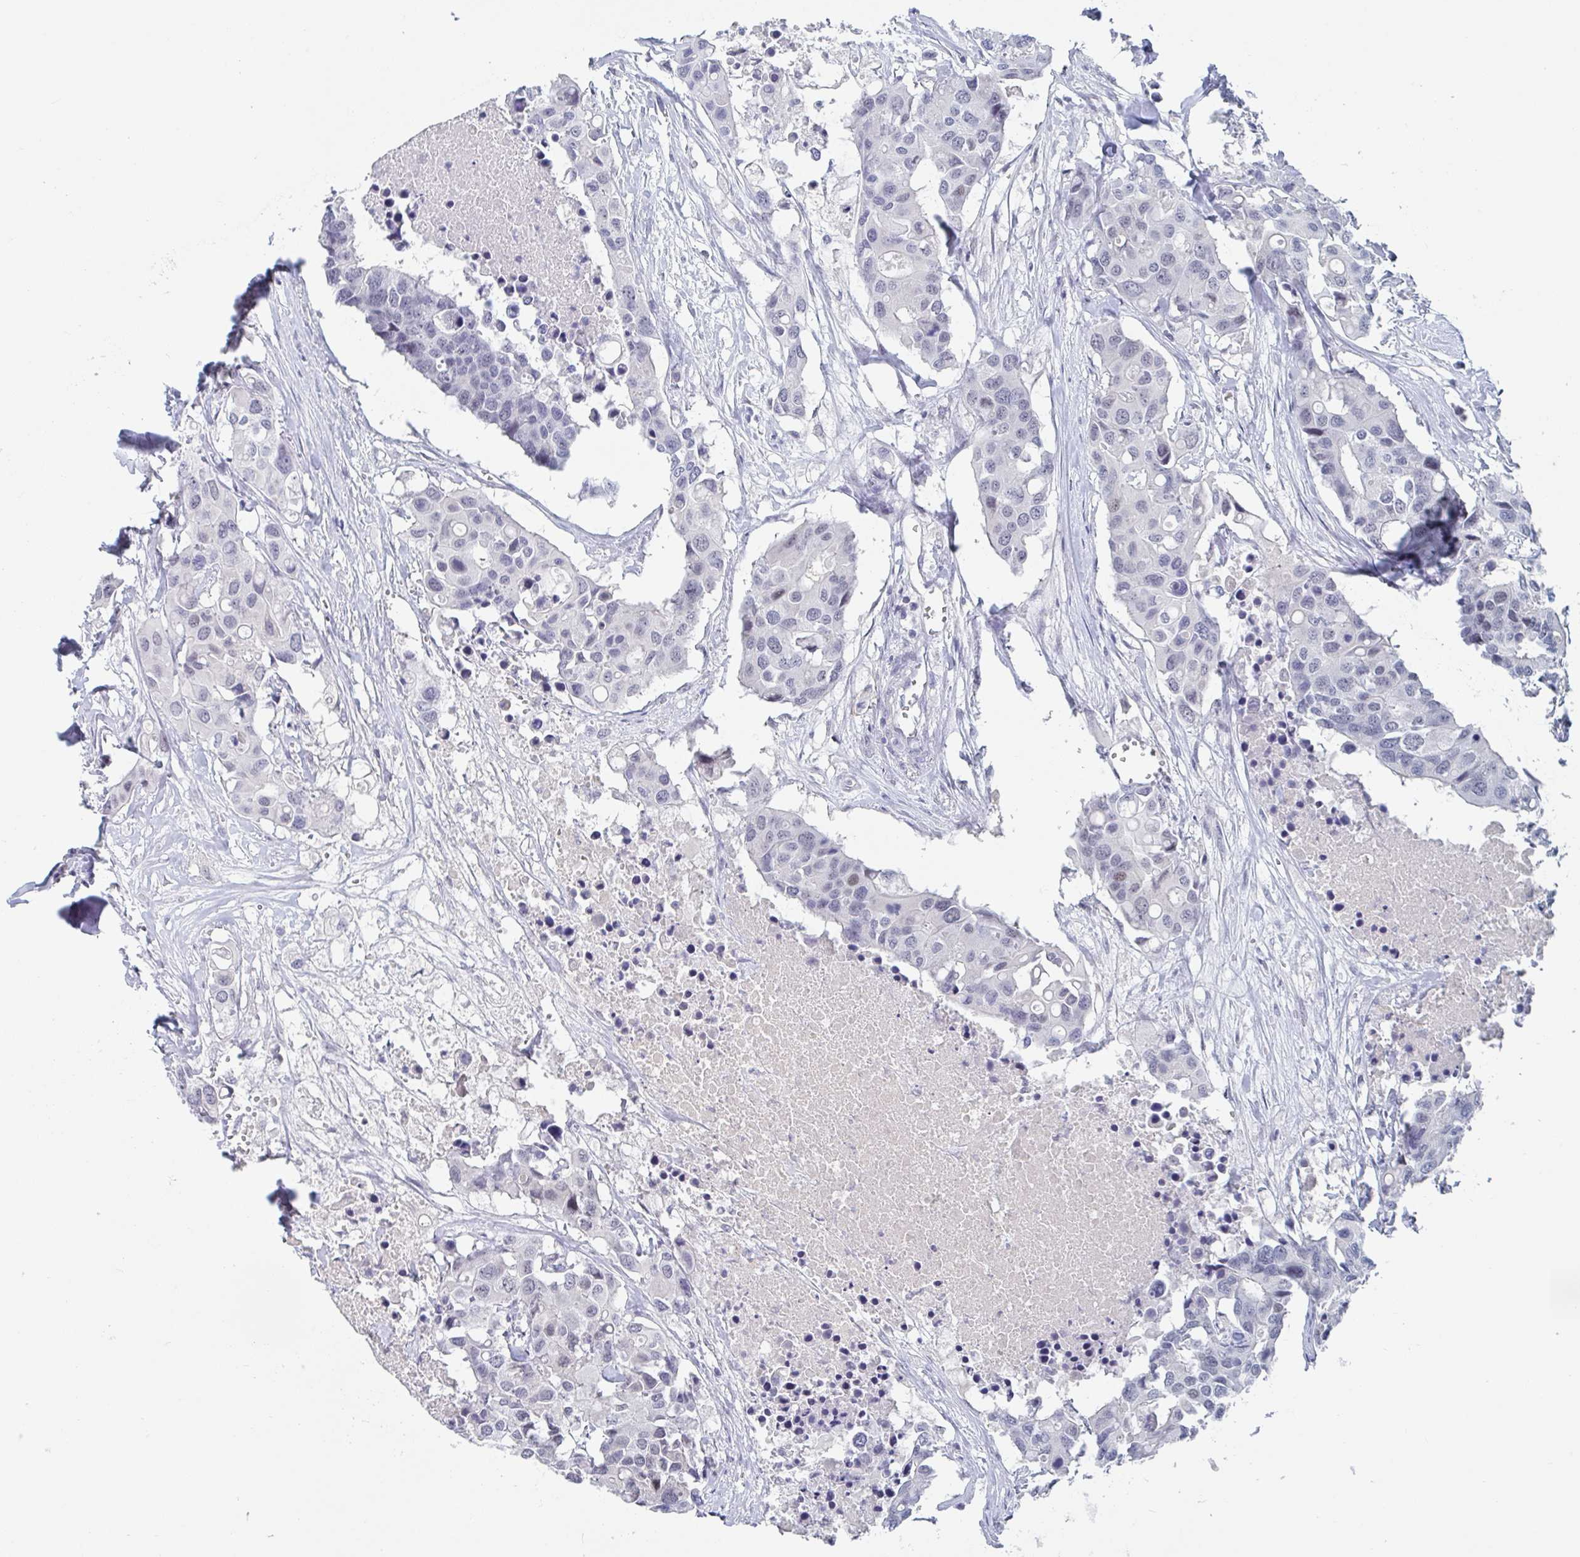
{"staining": {"intensity": "weak", "quantity": "<25%", "location": "nuclear"}, "tissue": "colorectal cancer", "cell_type": "Tumor cells", "image_type": "cancer", "snomed": [{"axis": "morphology", "description": "Adenocarcinoma, NOS"}, {"axis": "topography", "description": "Colon"}], "caption": "Colorectal adenocarcinoma stained for a protein using immunohistochemistry displays no staining tumor cells.", "gene": "KDM4D", "patient": {"sex": "male", "age": 77}}